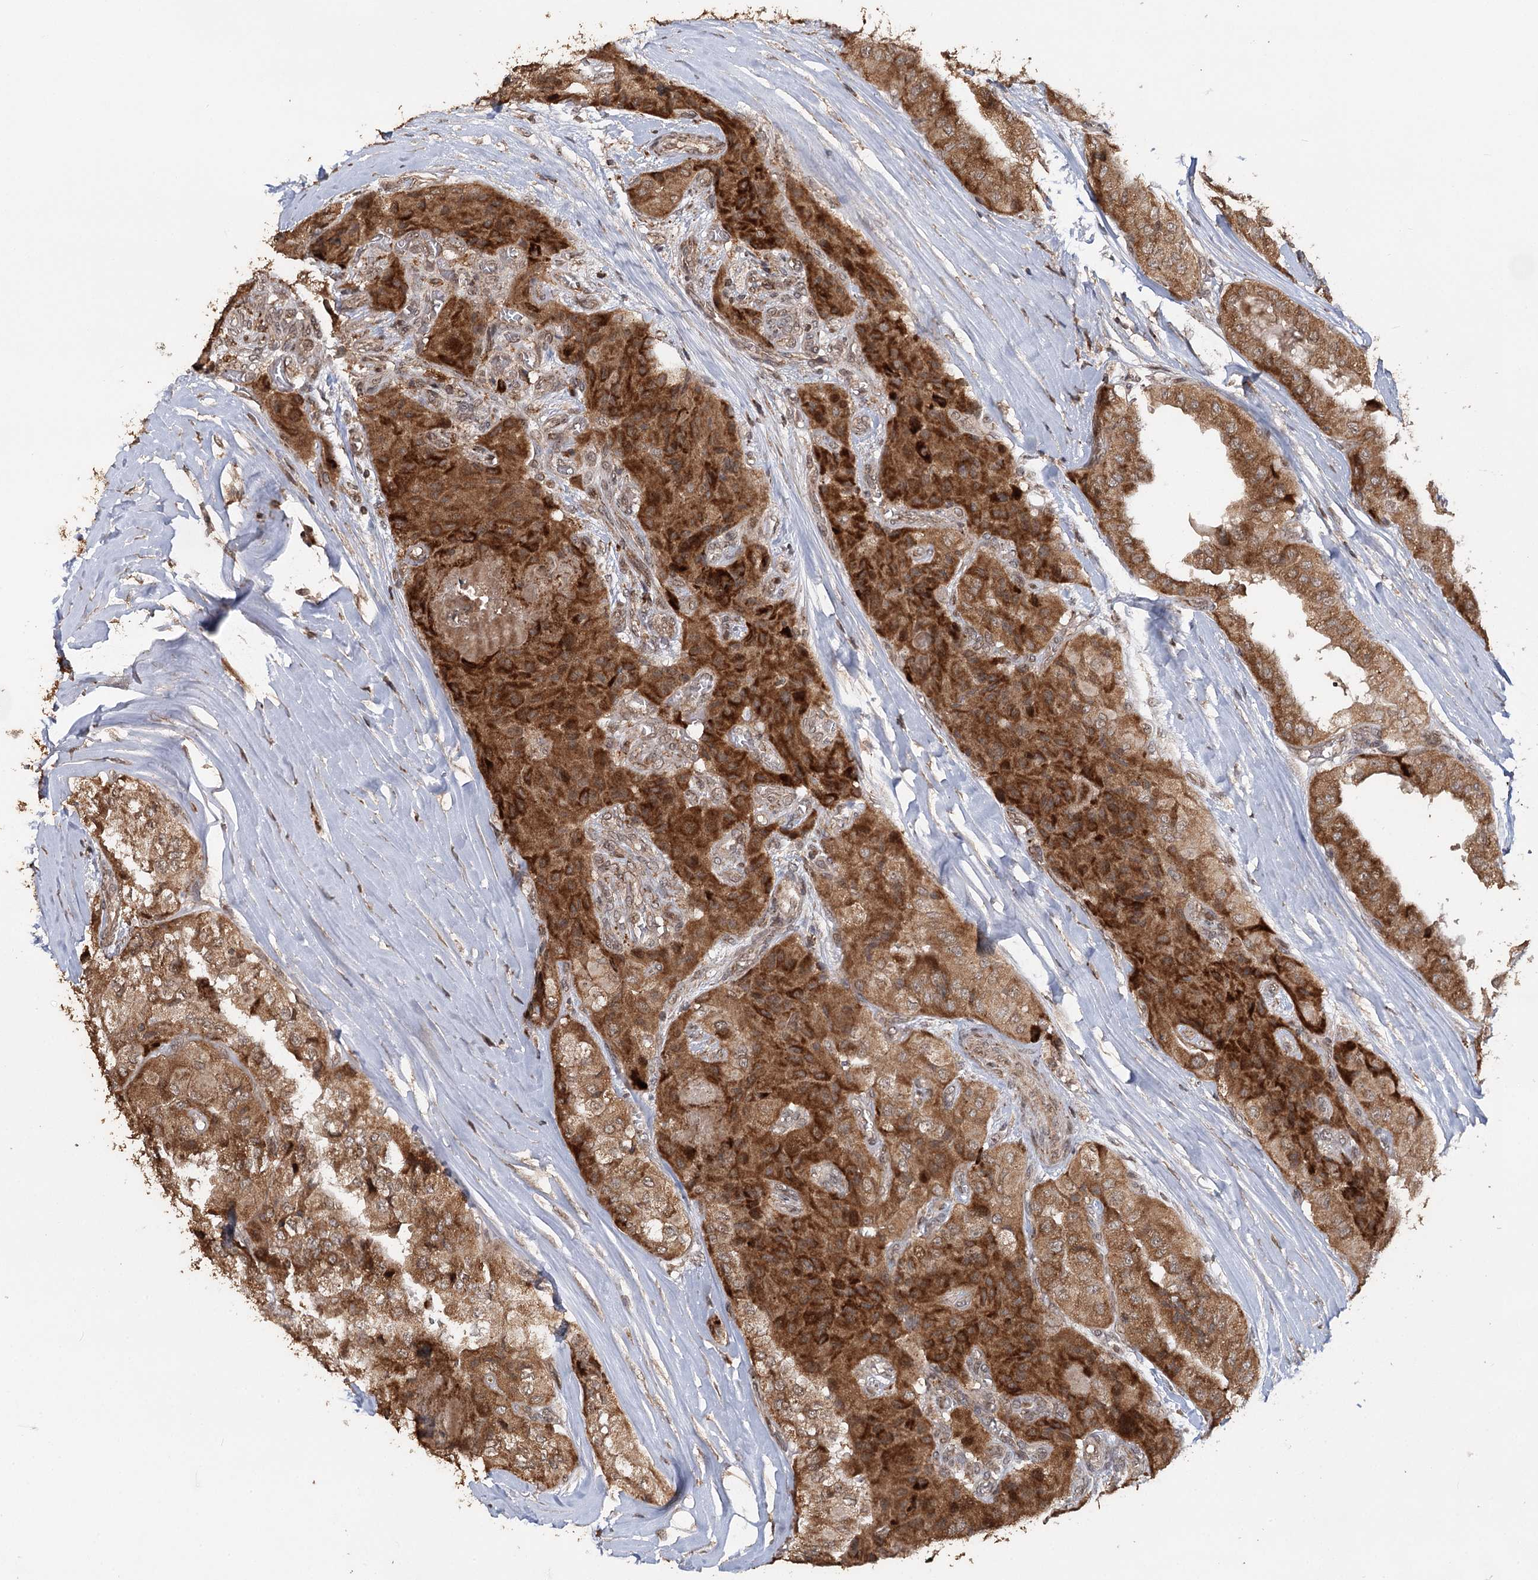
{"staining": {"intensity": "moderate", "quantity": ">75%", "location": "cytoplasmic/membranous"}, "tissue": "thyroid cancer", "cell_type": "Tumor cells", "image_type": "cancer", "snomed": [{"axis": "morphology", "description": "Papillary adenocarcinoma, NOS"}, {"axis": "topography", "description": "Thyroid gland"}], "caption": "Moderate cytoplasmic/membranous expression is present in about >75% of tumor cells in papillary adenocarcinoma (thyroid). Using DAB (brown) and hematoxylin (blue) stains, captured at high magnification using brightfield microscopy.", "gene": "ZNRF3", "patient": {"sex": "female", "age": 59}}